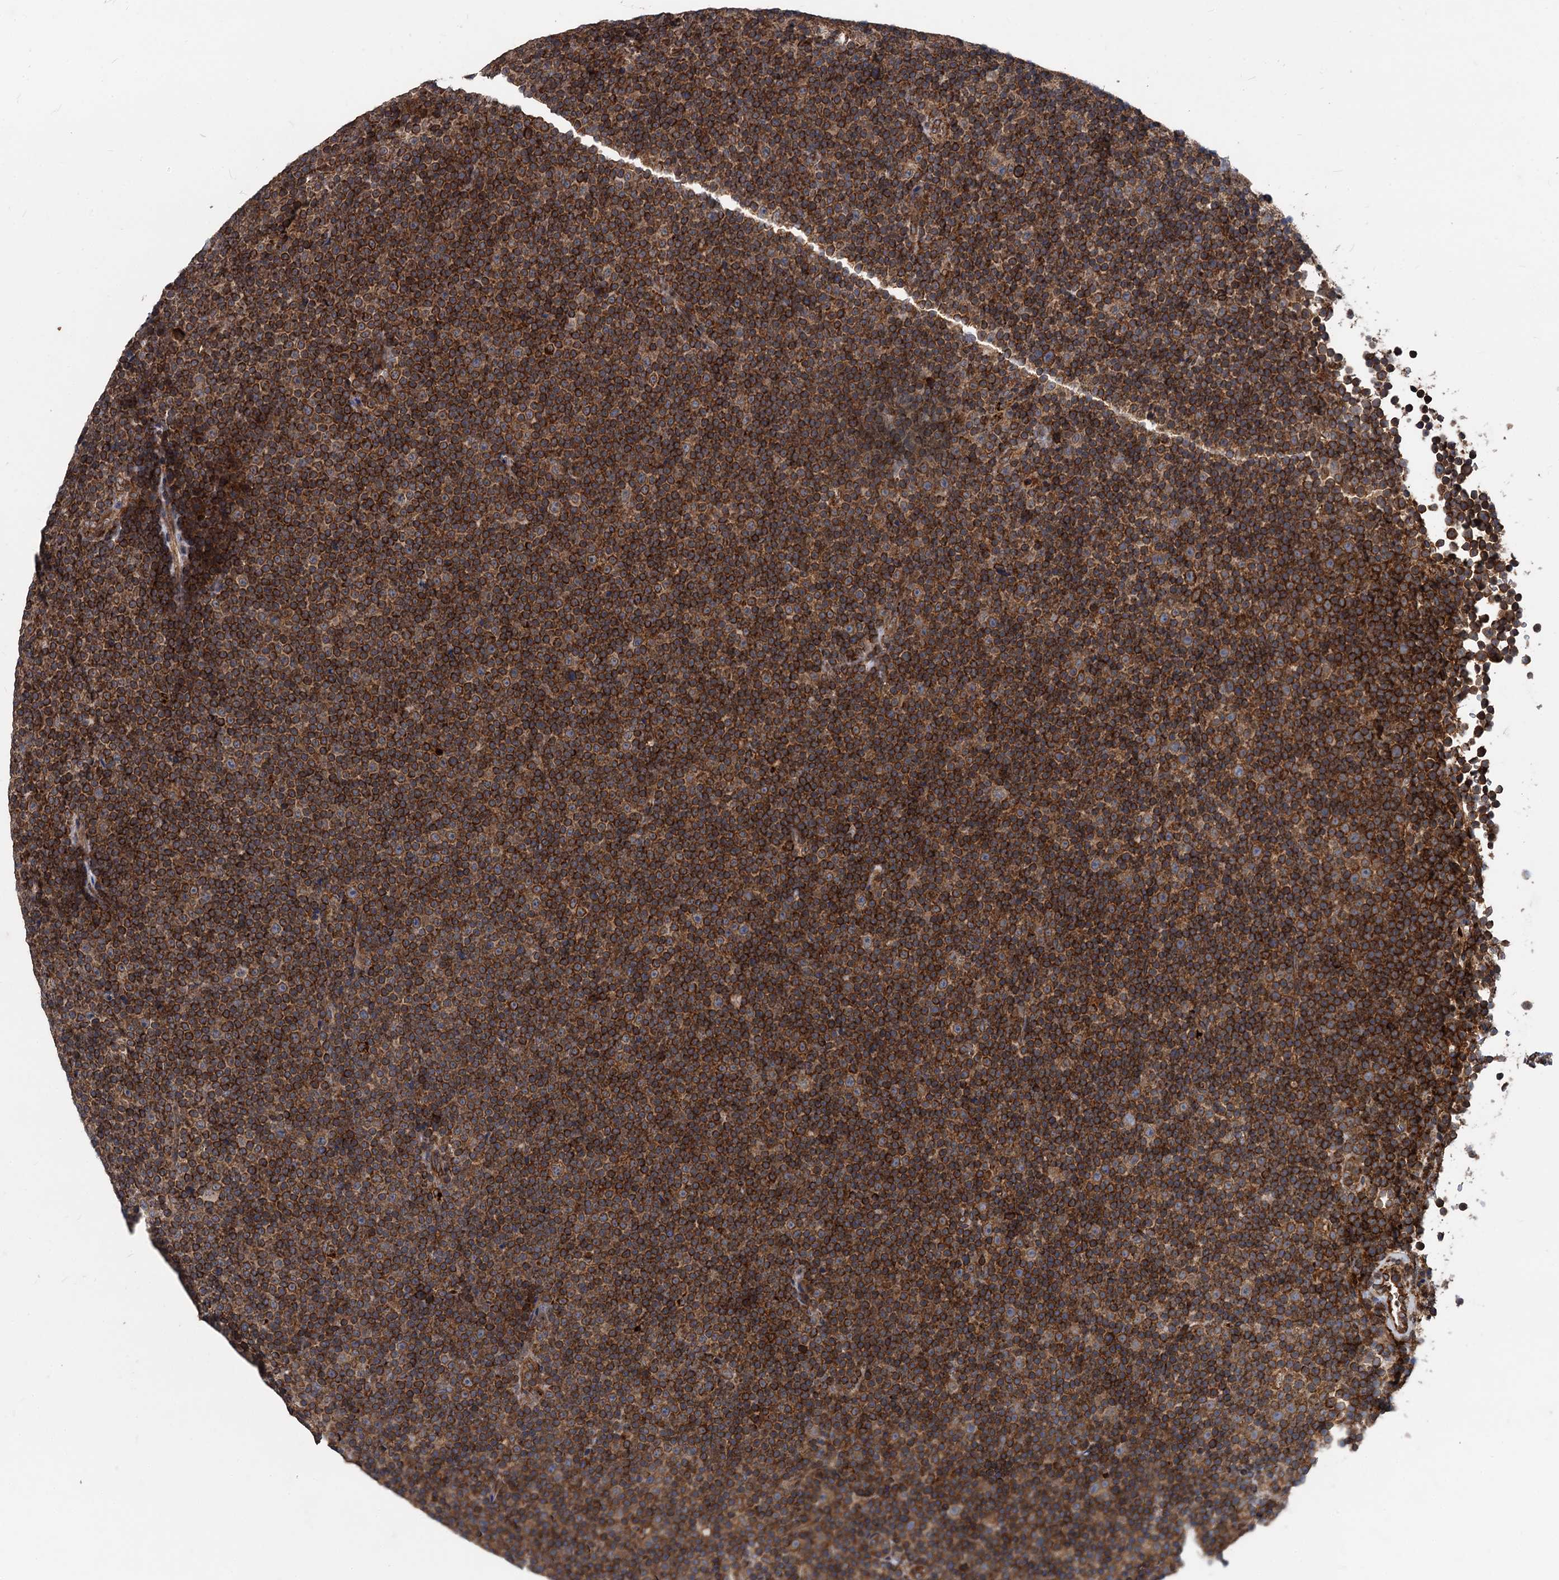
{"staining": {"intensity": "strong", "quantity": ">75%", "location": "cytoplasmic/membranous"}, "tissue": "lymphoma", "cell_type": "Tumor cells", "image_type": "cancer", "snomed": [{"axis": "morphology", "description": "Malignant lymphoma, non-Hodgkin's type, Low grade"}, {"axis": "topography", "description": "Lymph node"}], "caption": "This image reveals IHC staining of malignant lymphoma, non-Hodgkin's type (low-grade), with high strong cytoplasmic/membranous positivity in approximately >75% of tumor cells.", "gene": "STIM1", "patient": {"sex": "female", "age": 67}}